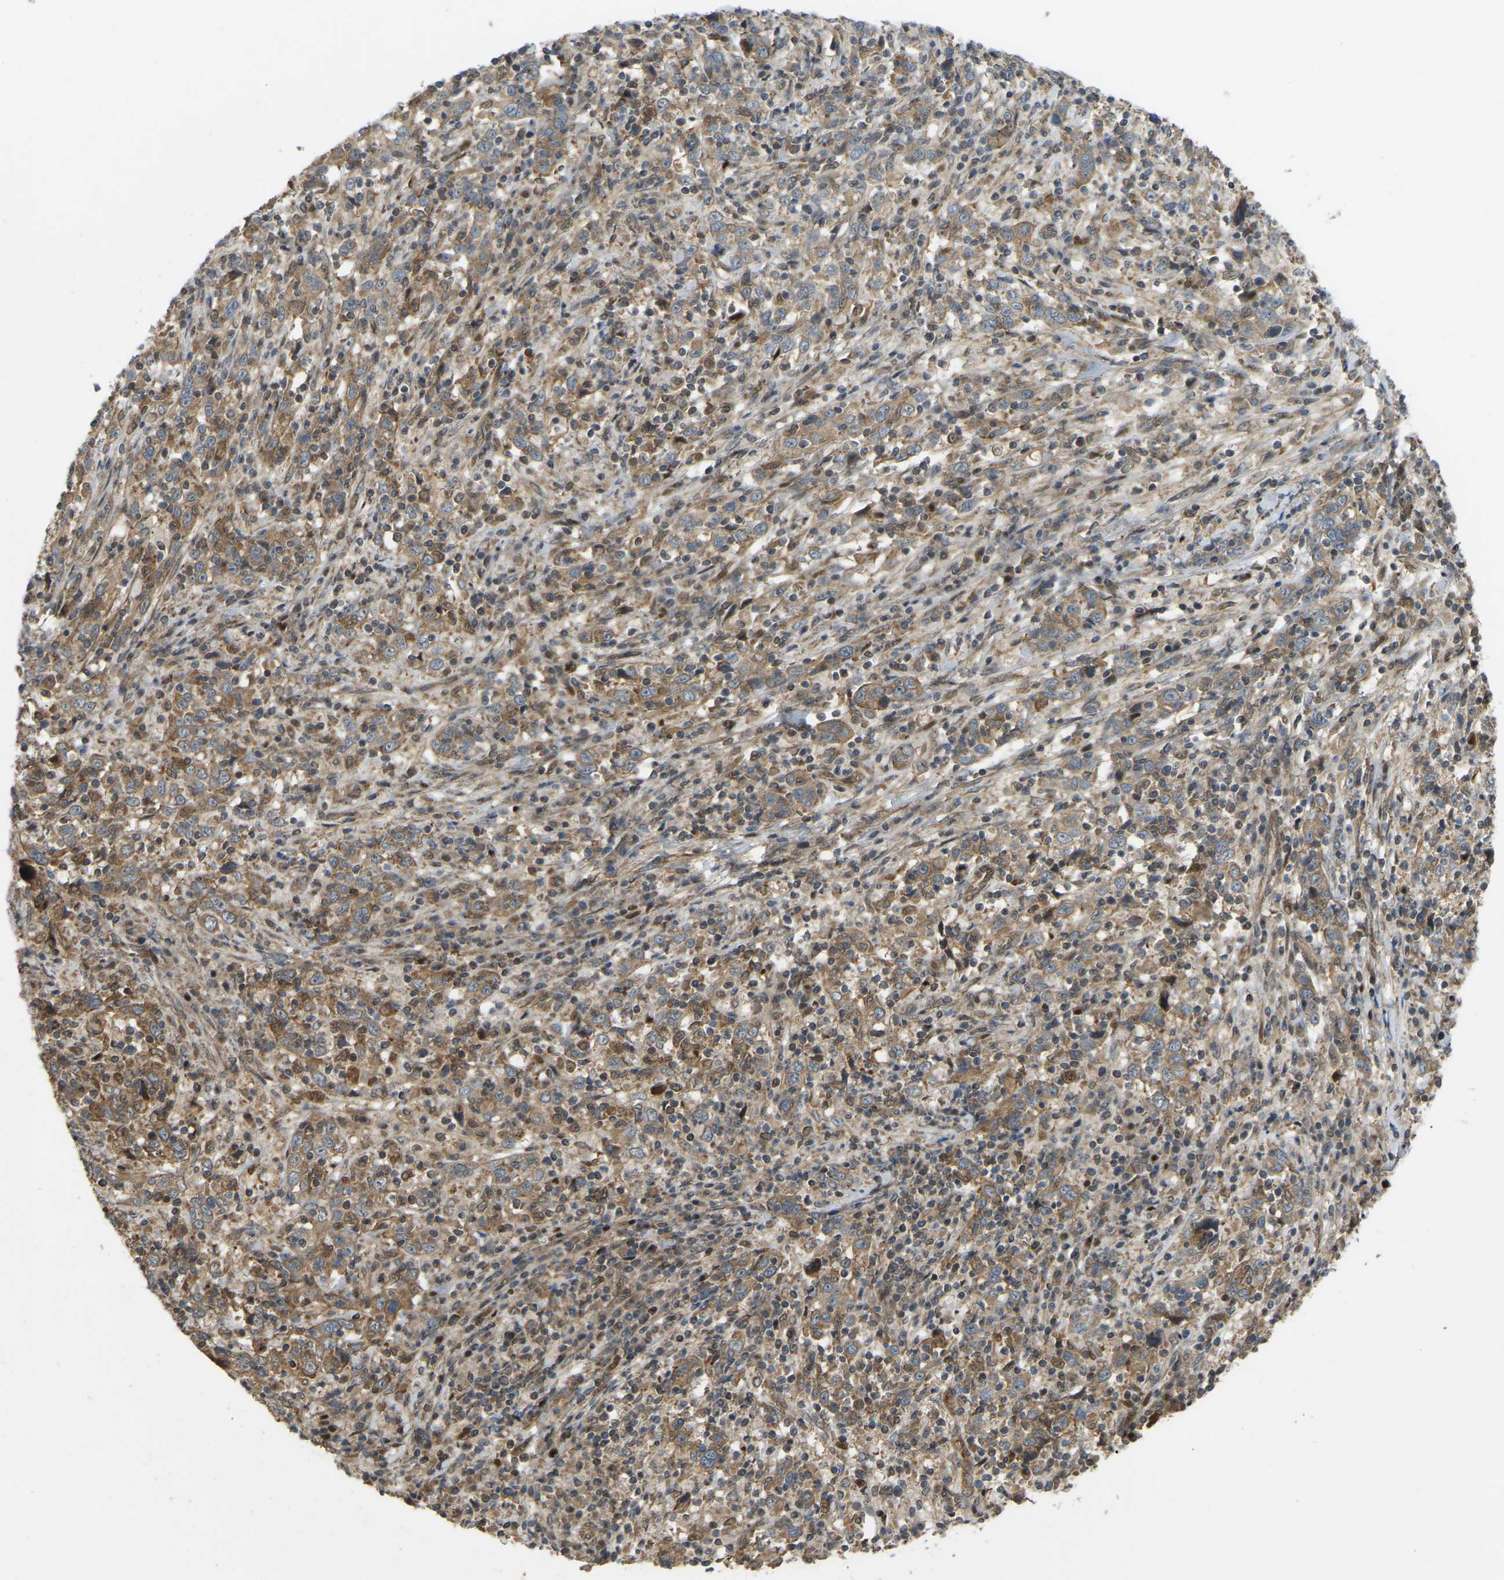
{"staining": {"intensity": "moderate", "quantity": ">75%", "location": "cytoplasmic/membranous"}, "tissue": "cervical cancer", "cell_type": "Tumor cells", "image_type": "cancer", "snomed": [{"axis": "morphology", "description": "Squamous cell carcinoma, NOS"}, {"axis": "topography", "description": "Cervix"}], "caption": "Immunohistochemical staining of human cervical cancer displays medium levels of moderate cytoplasmic/membranous staining in approximately >75% of tumor cells.", "gene": "C21orf91", "patient": {"sex": "female", "age": 46}}